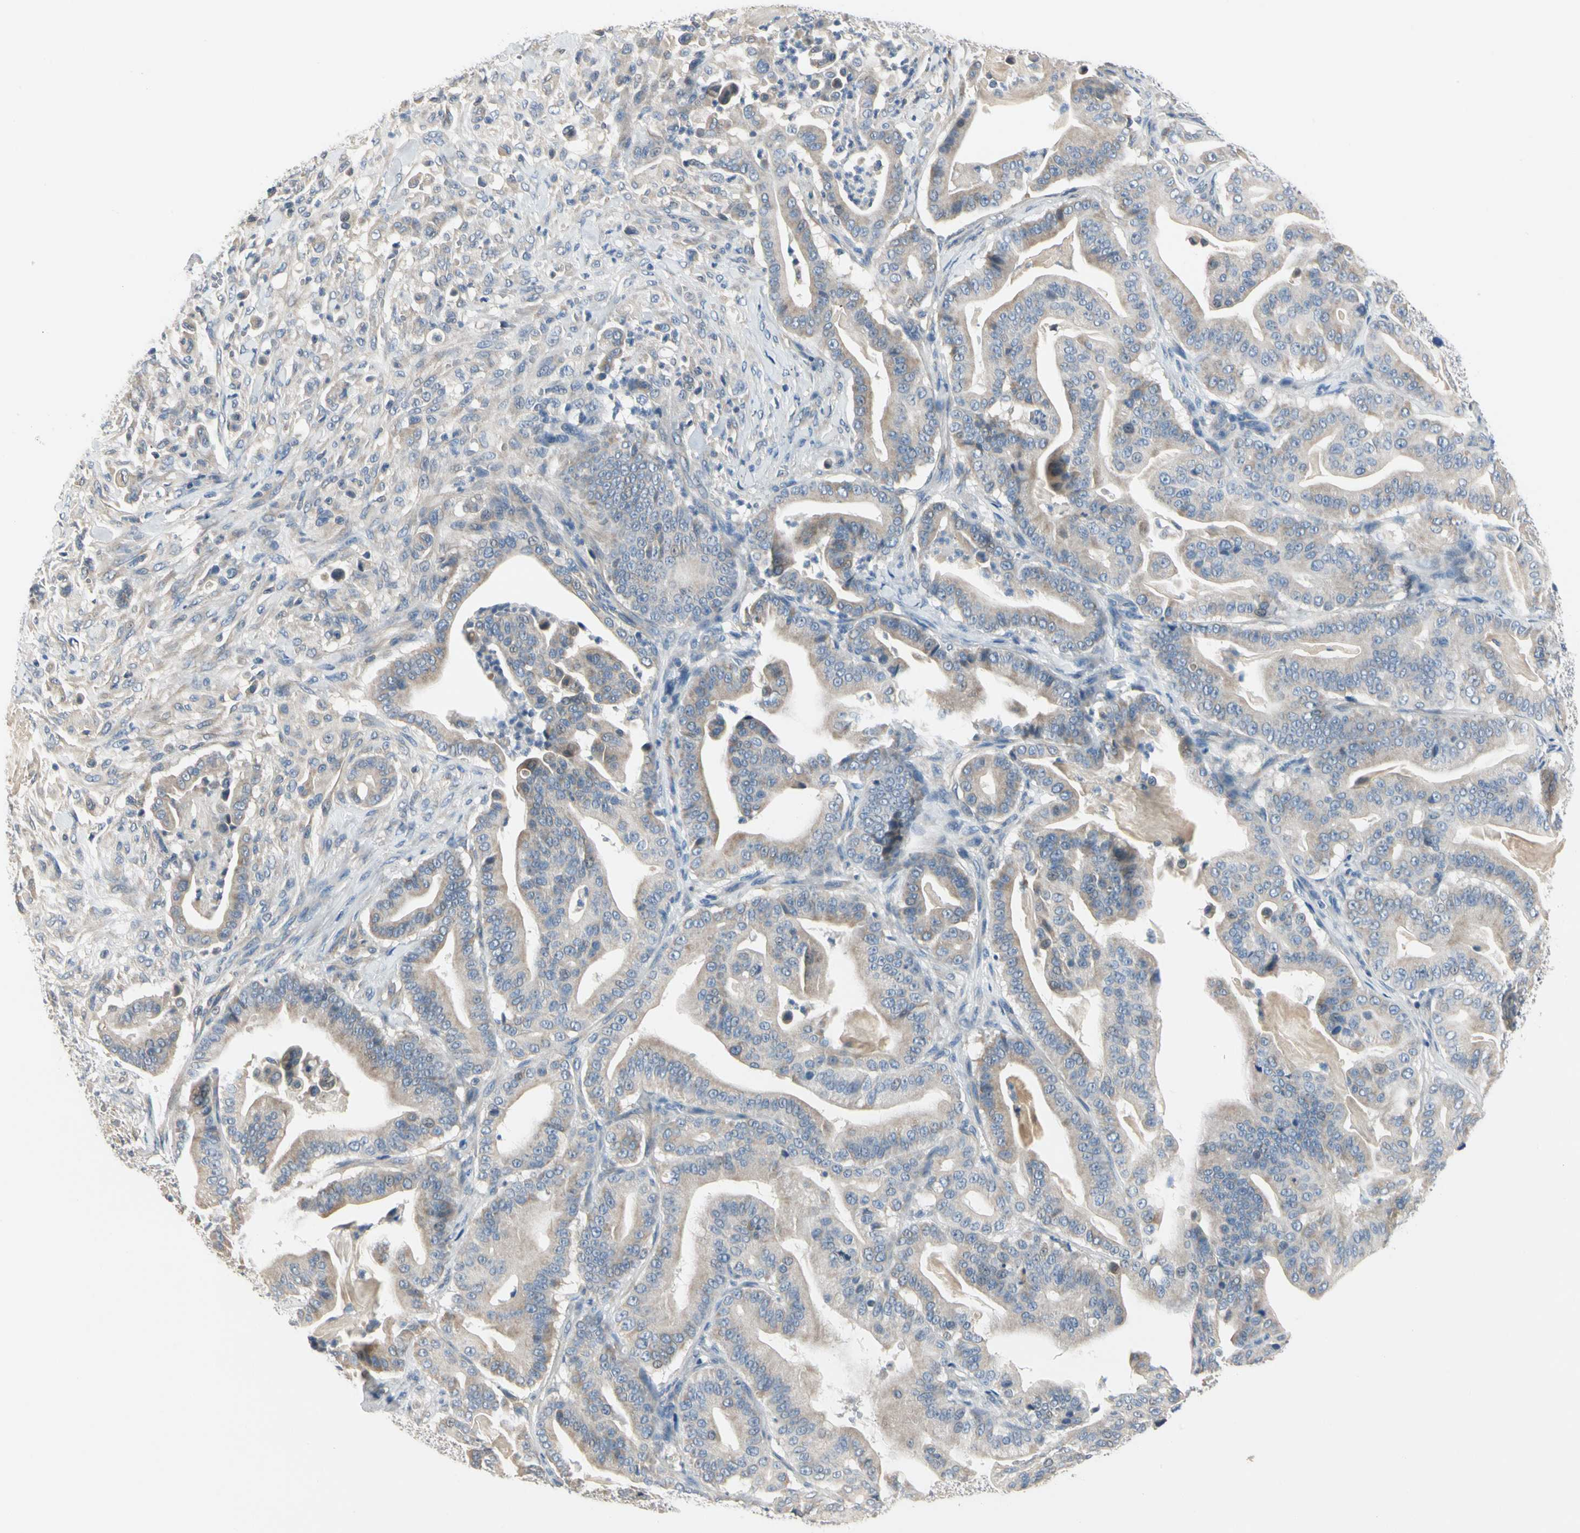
{"staining": {"intensity": "weak", "quantity": "25%-75%", "location": "cytoplasmic/membranous"}, "tissue": "pancreatic cancer", "cell_type": "Tumor cells", "image_type": "cancer", "snomed": [{"axis": "morphology", "description": "Adenocarcinoma, NOS"}, {"axis": "topography", "description": "Pancreas"}], "caption": "Adenocarcinoma (pancreatic) was stained to show a protein in brown. There is low levels of weak cytoplasmic/membranous expression in approximately 25%-75% of tumor cells.", "gene": "GPR153", "patient": {"sex": "male", "age": 63}}